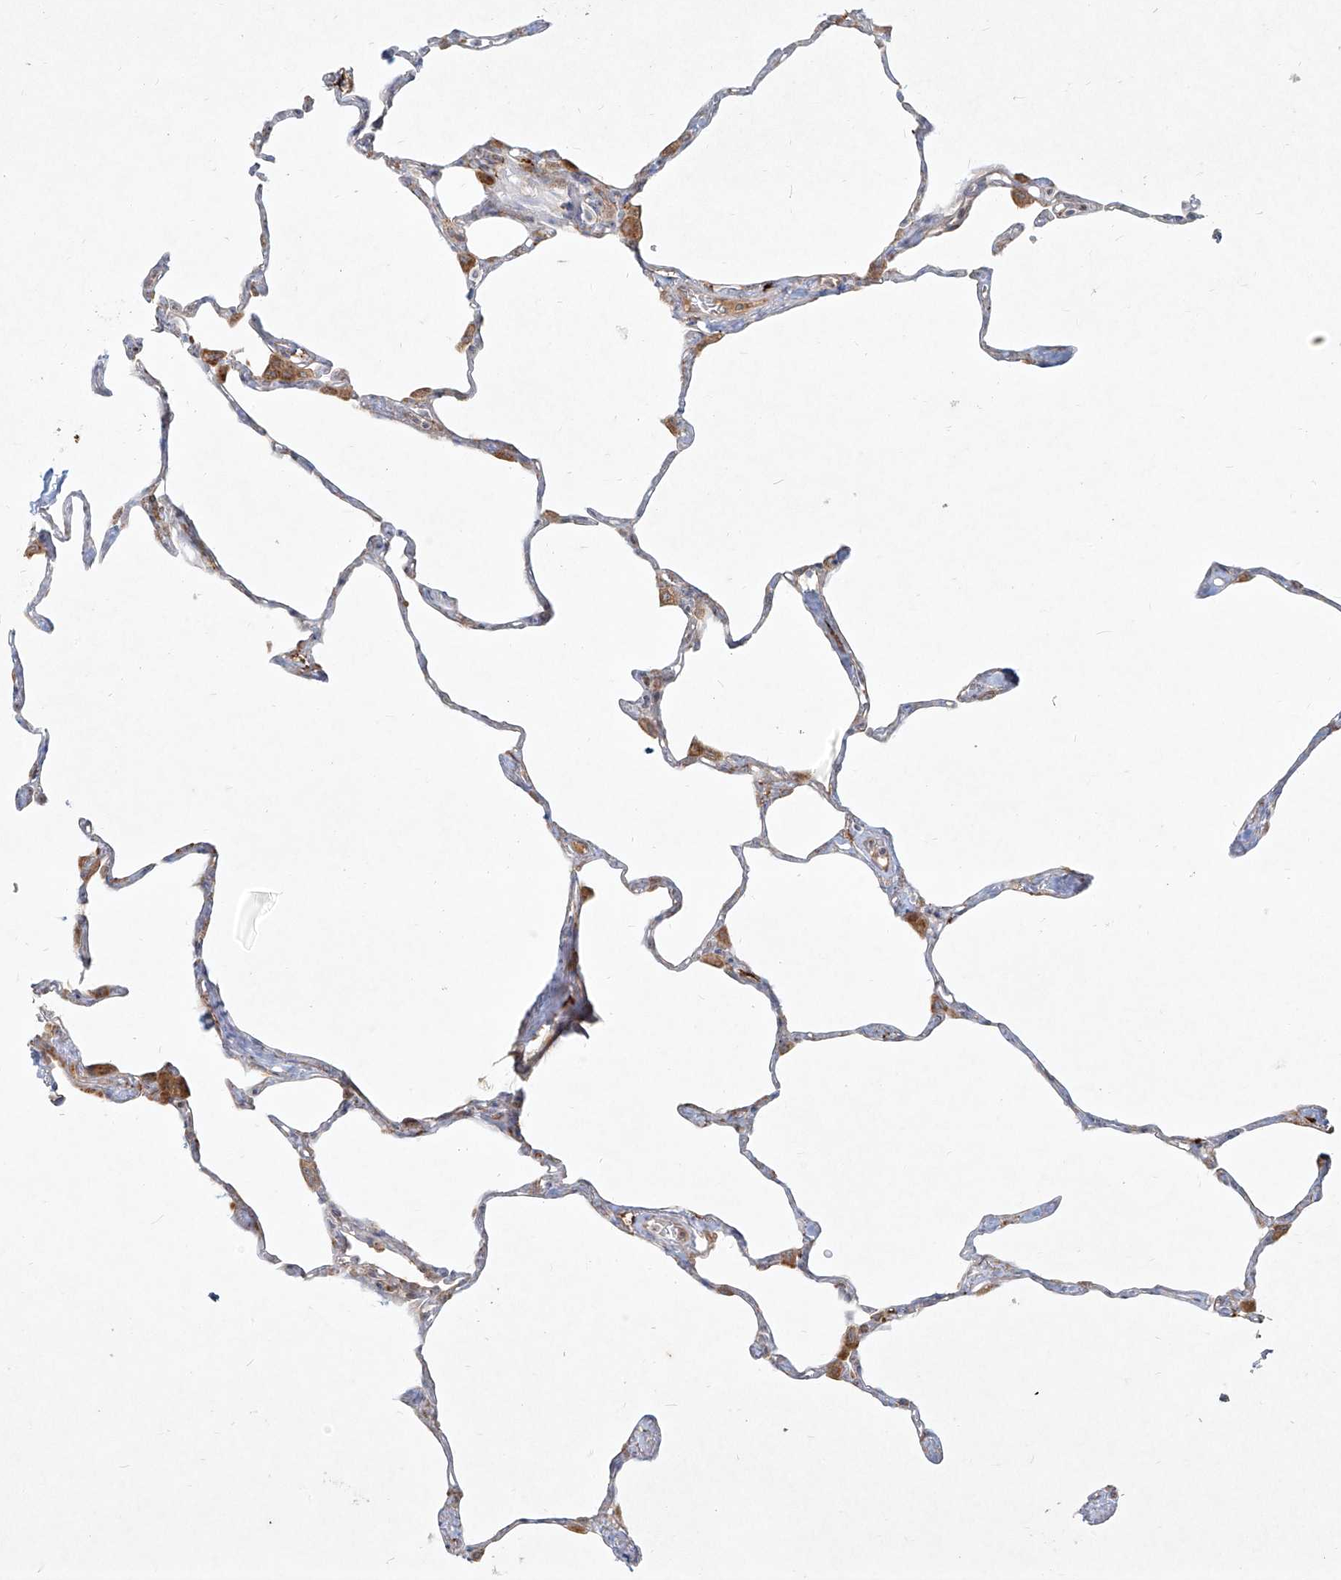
{"staining": {"intensity": "weak", "quantity": "<25%", "location": "cytoplasmic/membranous"}, "tissue": "lung", "cell_type": "Alveolar cells", "image_type": "normal", "snomed": [{"axis": "morphology", "description": "Normal tissue, NOS"}, {"axis": "topography", "description": "Lung"}], "caption": "An immunohistochemistry histopathology image of unremarkable lung is shown. There is no staining in alveolar cells of lung.", "gene": "CD209", "patient": {"sex": "male", "age": 65}}